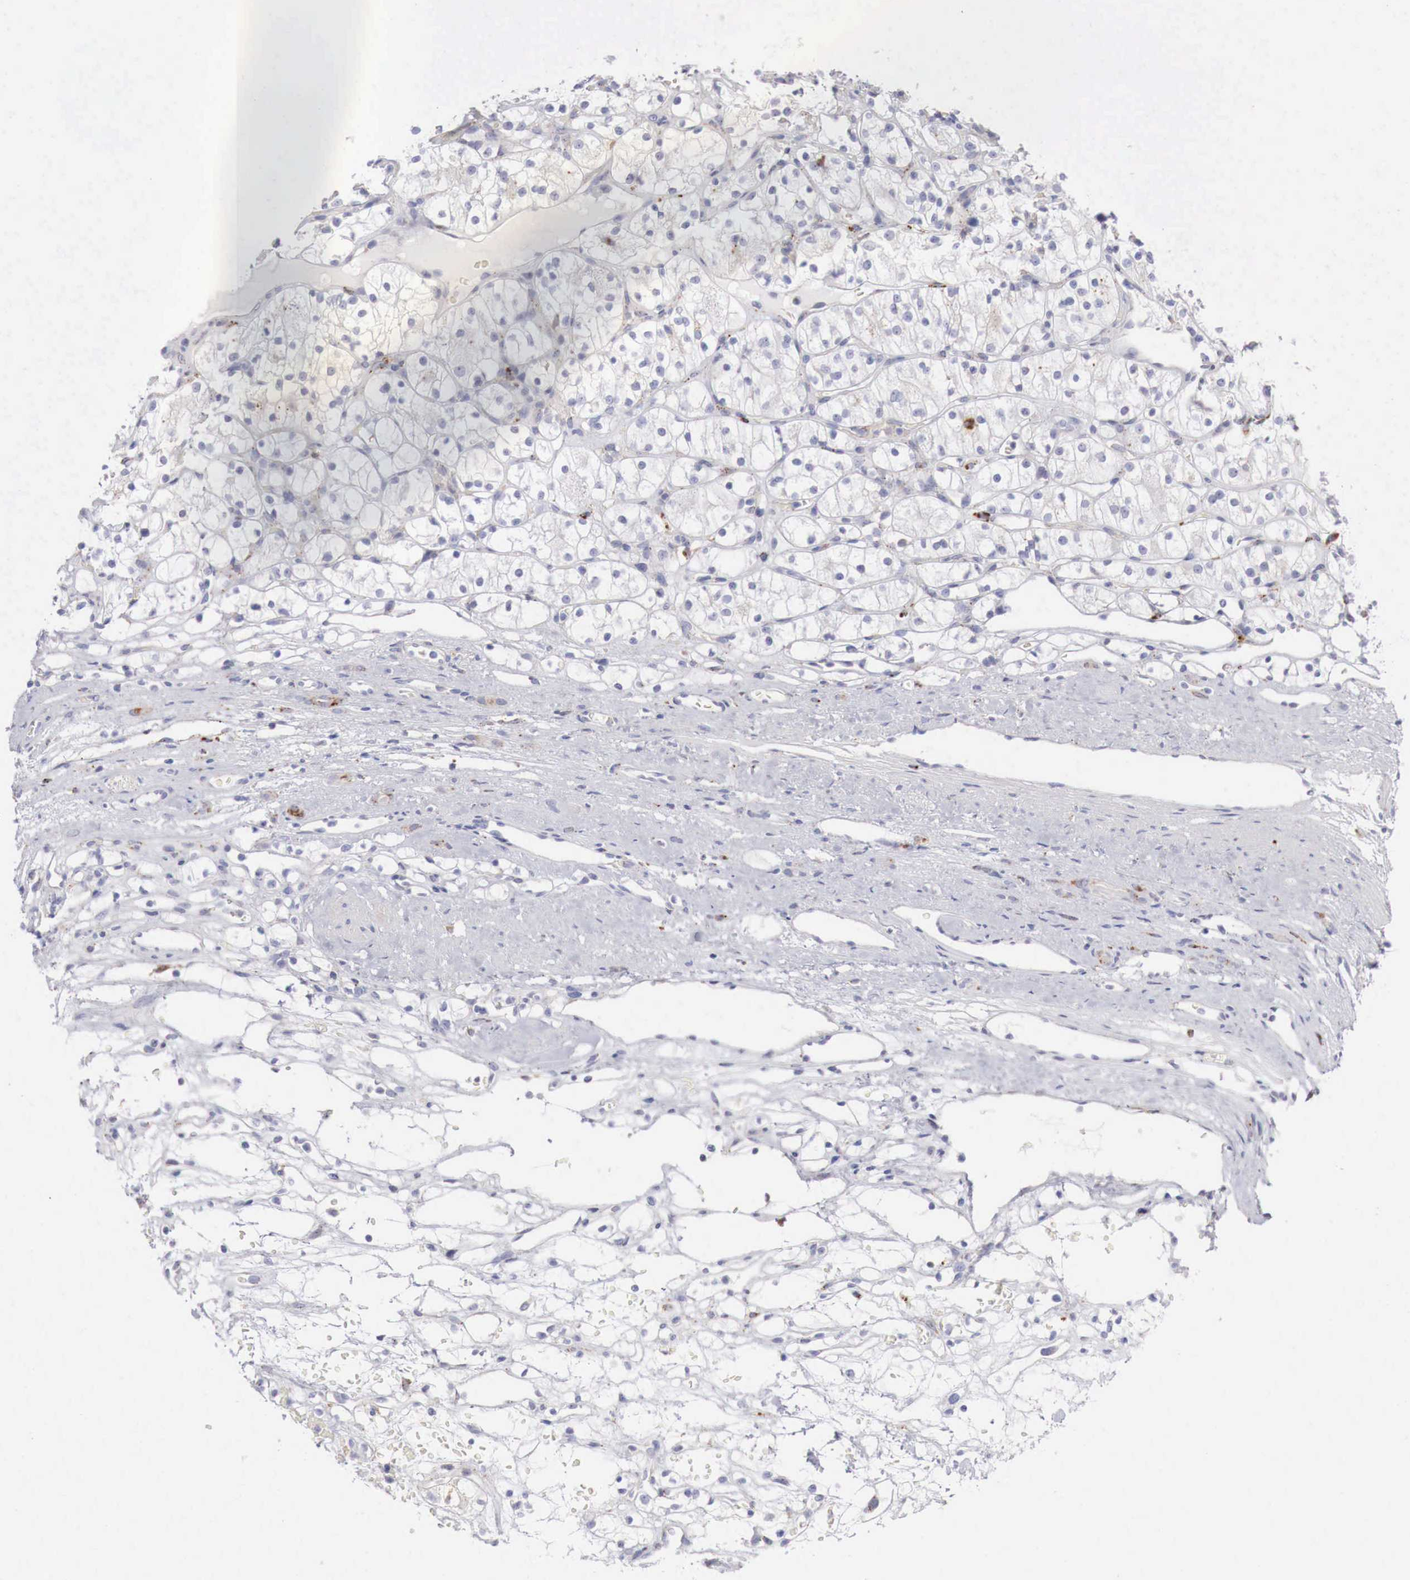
{"staining": {"intensity": "negative", "quantity": "none", "location": "none"}, "tissue": "renal cancer", "cell_type": "Tumor cells", "image_type": "cancer", "snomed": [{"axis": "morphology", "description": "Adenocarcinoma, NOS"}, {"axis": "topography", "description": "Kidney"}], "caption": "High power microscopy histopathology image of an immunohistochemistry (IHC) image of renal cancer, revealing no significant staining in tumor cells. Brightfield microscopy of immunohistochemistry (IHC) stained with DAB (brown) and hematoxylin (blue), captured at high magnification.", "gene": "GLA", "patient": {"sex": "female", "age": 60}}